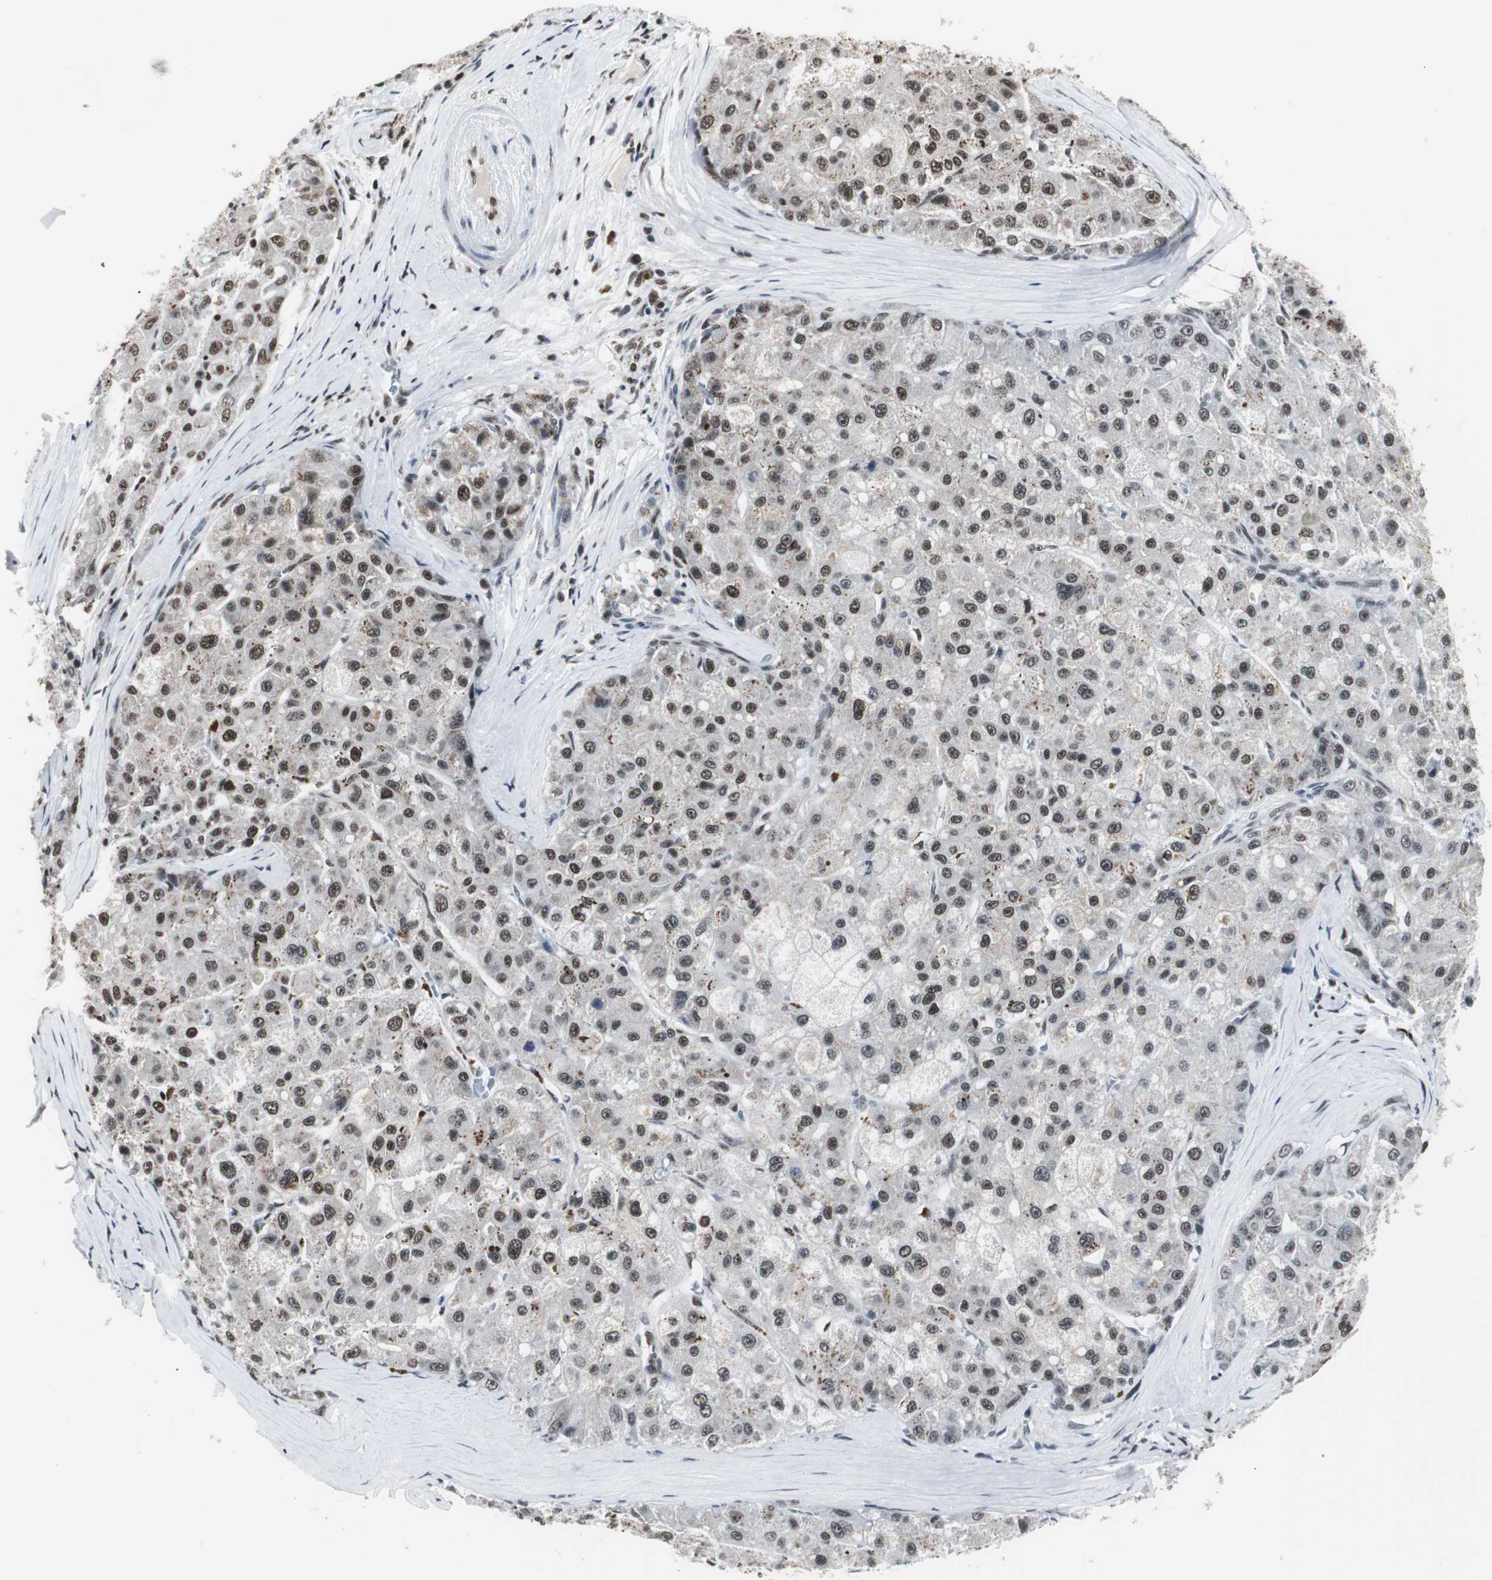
{"staining": {"intensity": "moderate", "quantity": ">75%", "location": "nuclear"}, "tissue": "liver cancer", "cell_type": "Tumor cells", "image_type": "cancer", "snomed": [{"axis": "morphology", "description": "Carcinoma, Hepatocellular, NOS"}, {"axis": "topography", "description": "Liver"}], "caption": "Liver cancer (hepatocellular carcinoma) tissue reveals moderate nuclear staining in about >75% of tumor cells, visualized by immunohistochemistry.", "gene": "RAD9A", "patient": {"sex": "male", "age": 80}}